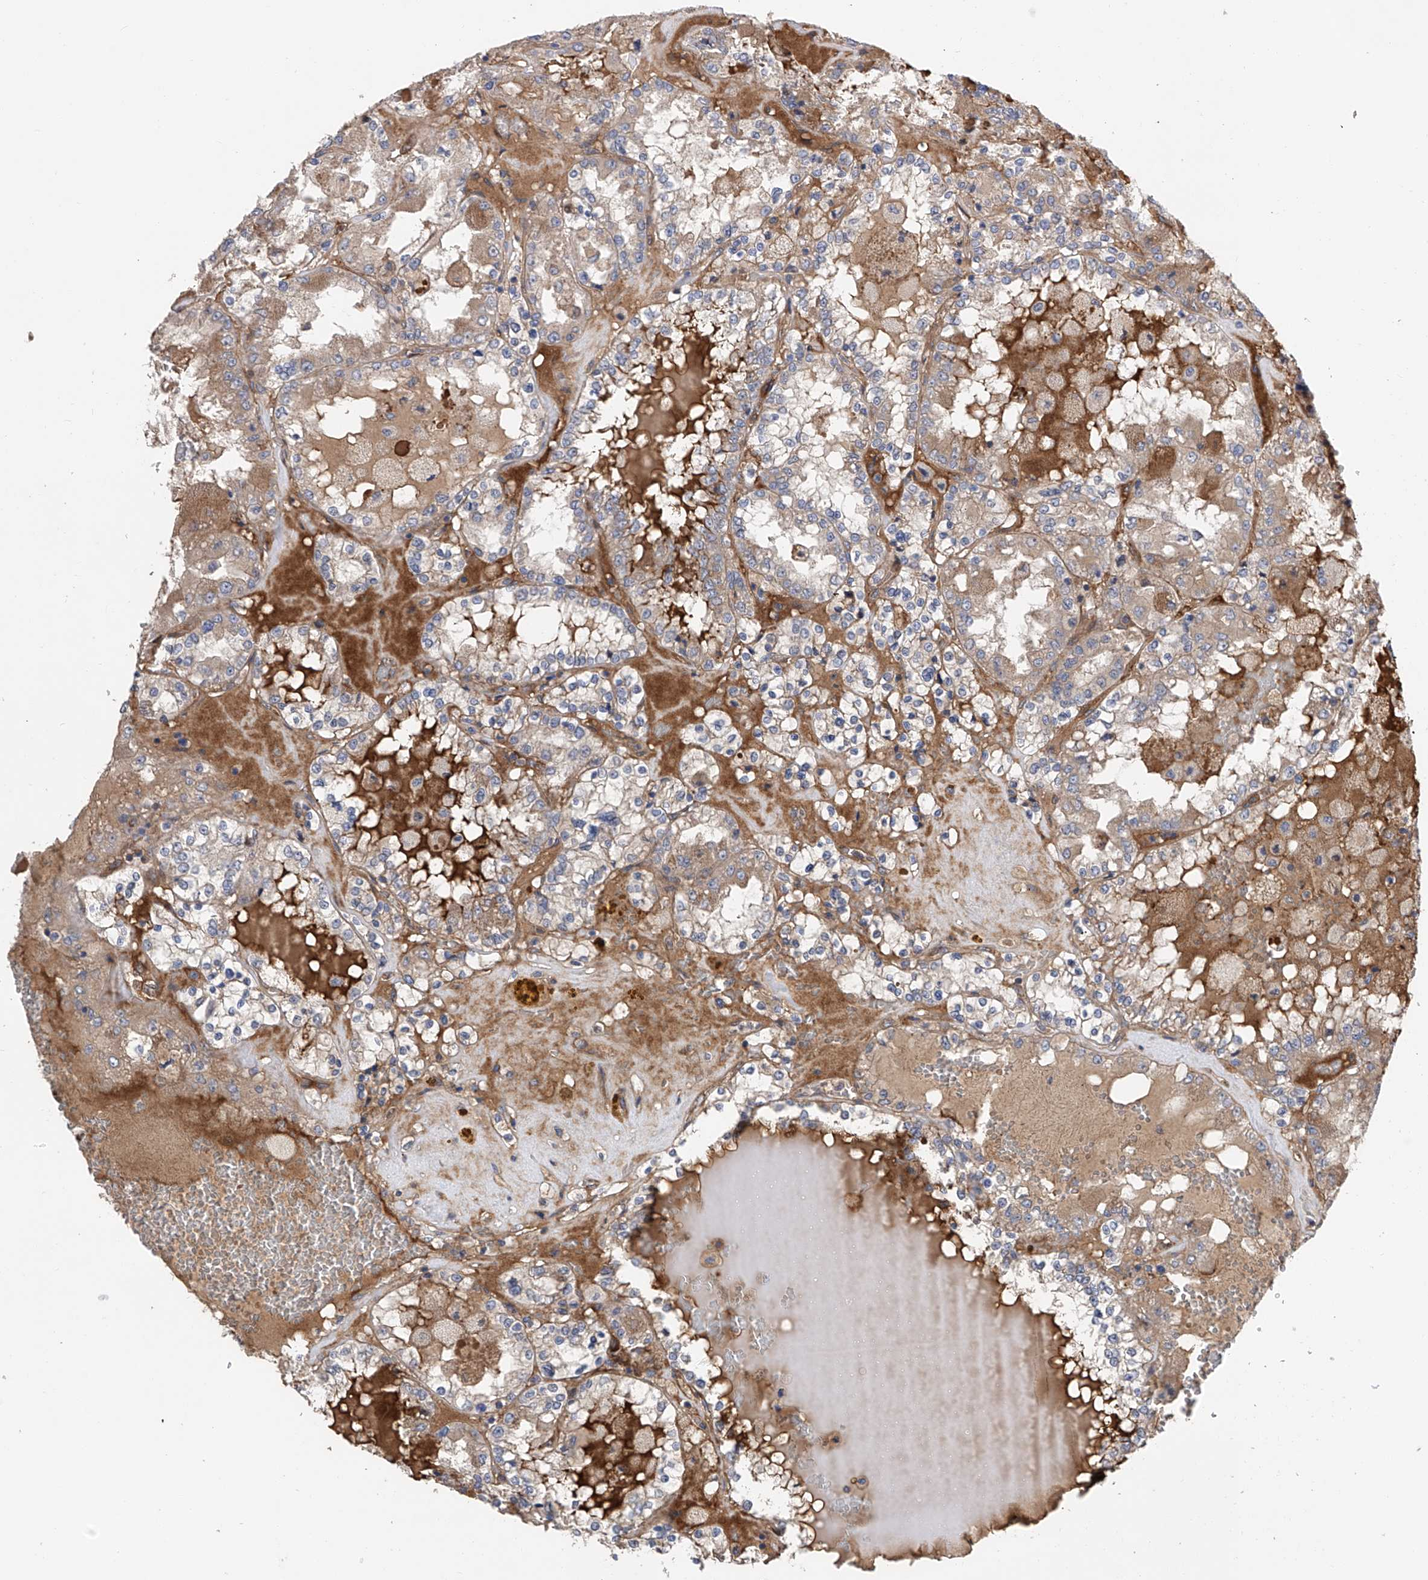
{"staining": {"intensity": "weak", "quantity": "<25%", "location": "cytoplasmic/membranous"}, "tissue": "renal cancer", "cell_type": "Tumor cells", "image_type": "cancer", "snomed": [{"axis": "morphology", "description": "Adenocarcinoma, NOS"}, {"axis": "topography", "description": "Kidney"}], "caption": "The IHC image has no significant positivity in tumor cells of renal cancer tissue. (IHC, brightfield microscopy, high magnification).", "gene": "PTK2", "patient": {"sex": "female", "age": 56}}